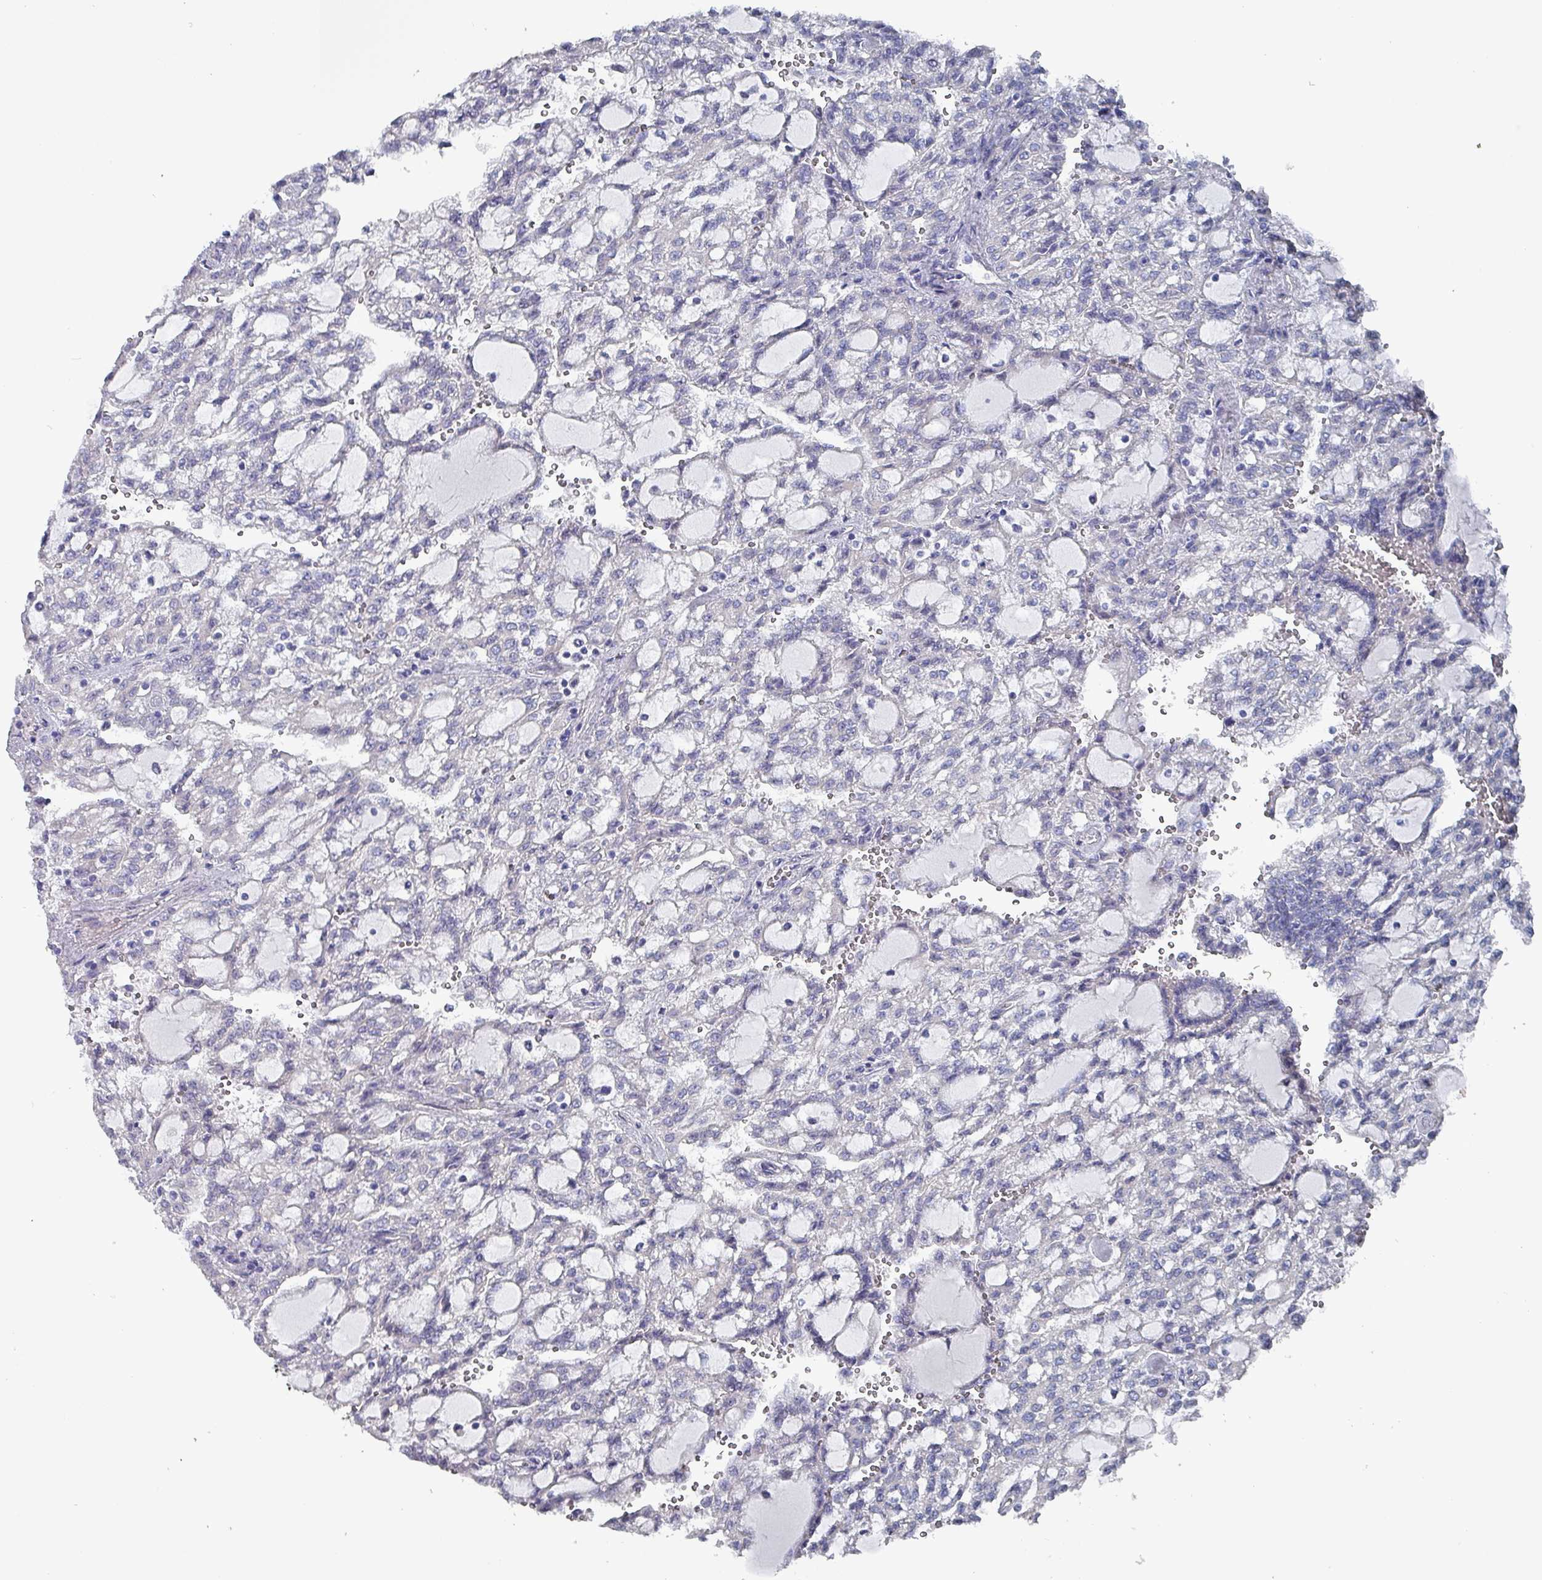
{"staining": {"intensity": "negative", "quantity": "none", "location": "none"}, "tissue": "renal cancer", "cell_type": "Tumor cells", "image_type": "cancer", "snomed": [{"axis": "morphology", "description": "Adenocarcinoma, NOS"}, {"axis": "topography", "description": "Kidney"}], "caption": "The image reveals no significant positivity in tumor cells of renal cancer.", "gene": "DRD5", "patient": {"sex": "male", "age": 63}}